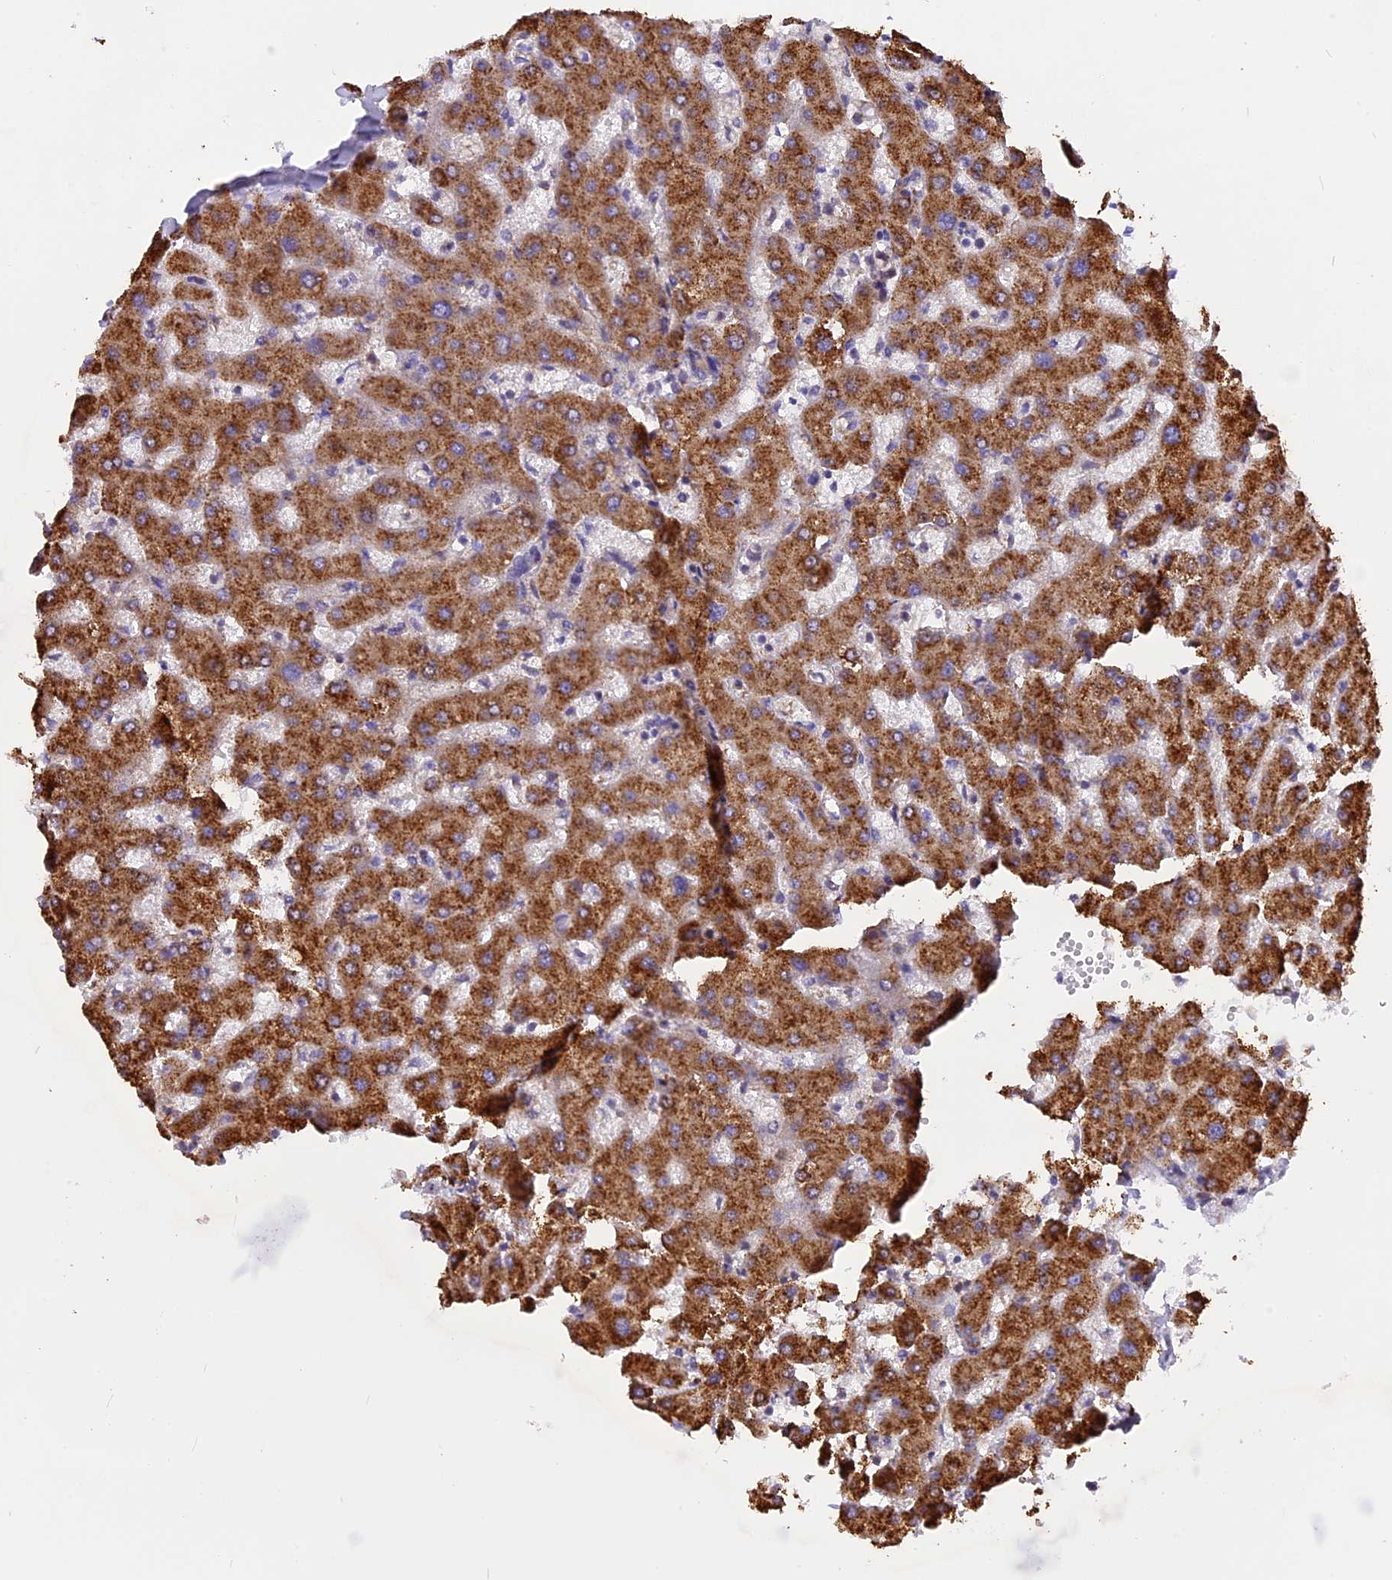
{"staining": {"intensity": "weak", "quantity": ">75%", "location": "cytoplasmic/membranous"}, "tissue": "liver", "cell_type": "Cholangiocytes", "image_type": "normal", "snomed": [{"axis": "morphology", "description": "Normal tissue, NOS"}, {"axis": "topography", "description": "Liver"}], "caption": "A histopathology image of liver stained for a protein exhibits weak cytoplasmic/membranous brown staining in cholangiocytes. Nuclei are stained in blue.", "gene": "GNPTAB", "patient": {"sex": "female", "age": 63}}